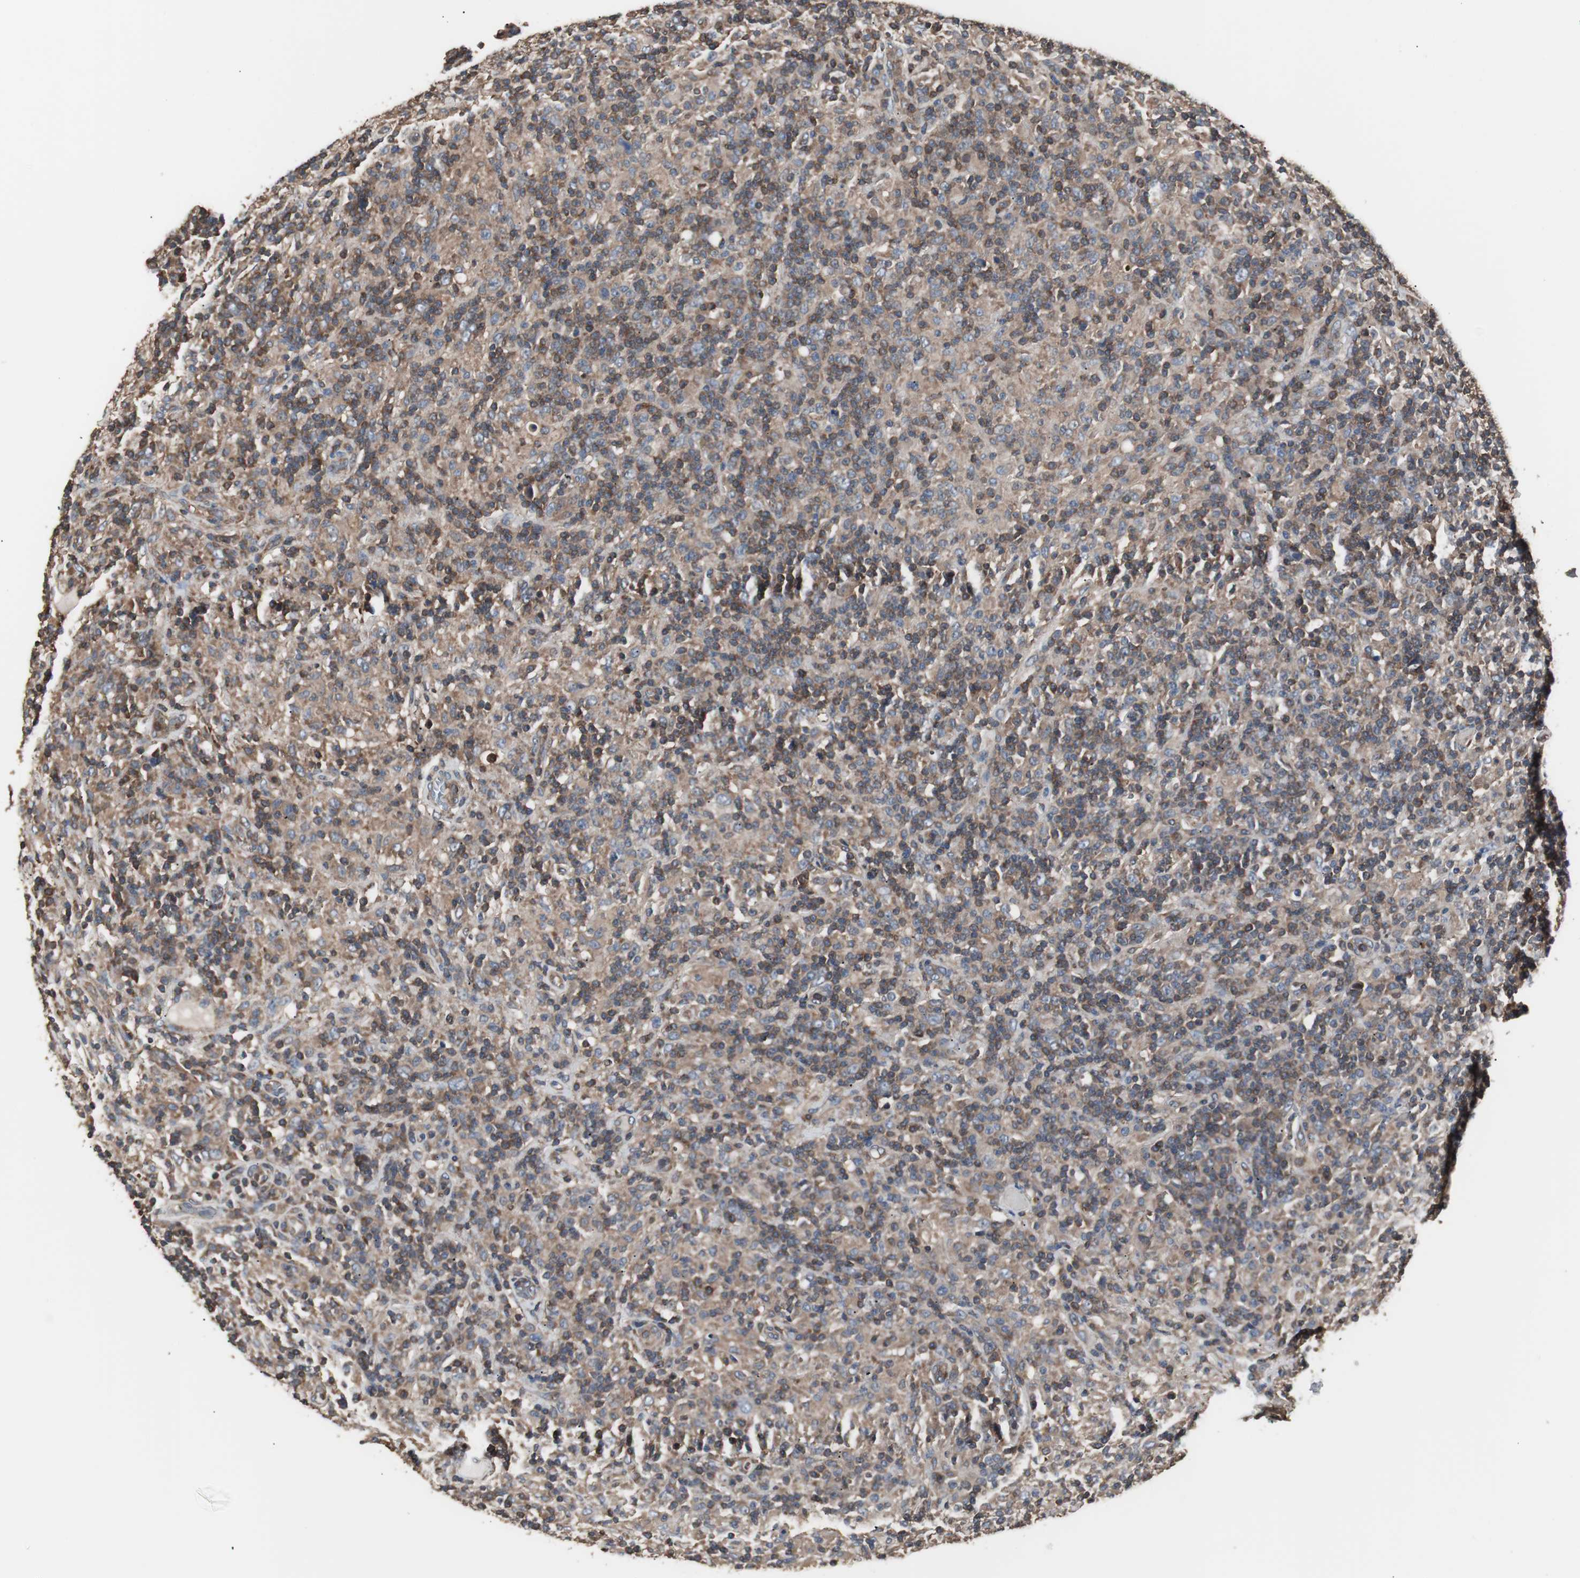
{"staining": {"intensity": "moderate", "quantity": "25%-75%", "location": "cytoplasmic/membranous"}, "tissue": "lymphoma", "cell_type": "Tumor cells", "image_type": "cancer", "snomed": [{"axis": "morphology", "description": "Hodgkin's disease, NOS"}, {"axis": "topography", "description": "Lymph node"}], "caption": "Protein staining of Hodgkin's disease tissue exhibits moderate cytoplasmic/membranous positivity in approximately 25%-75% of tumor cells.", "gene": "CAPNS1", "patient": {"sex": "male", "age": 70}}